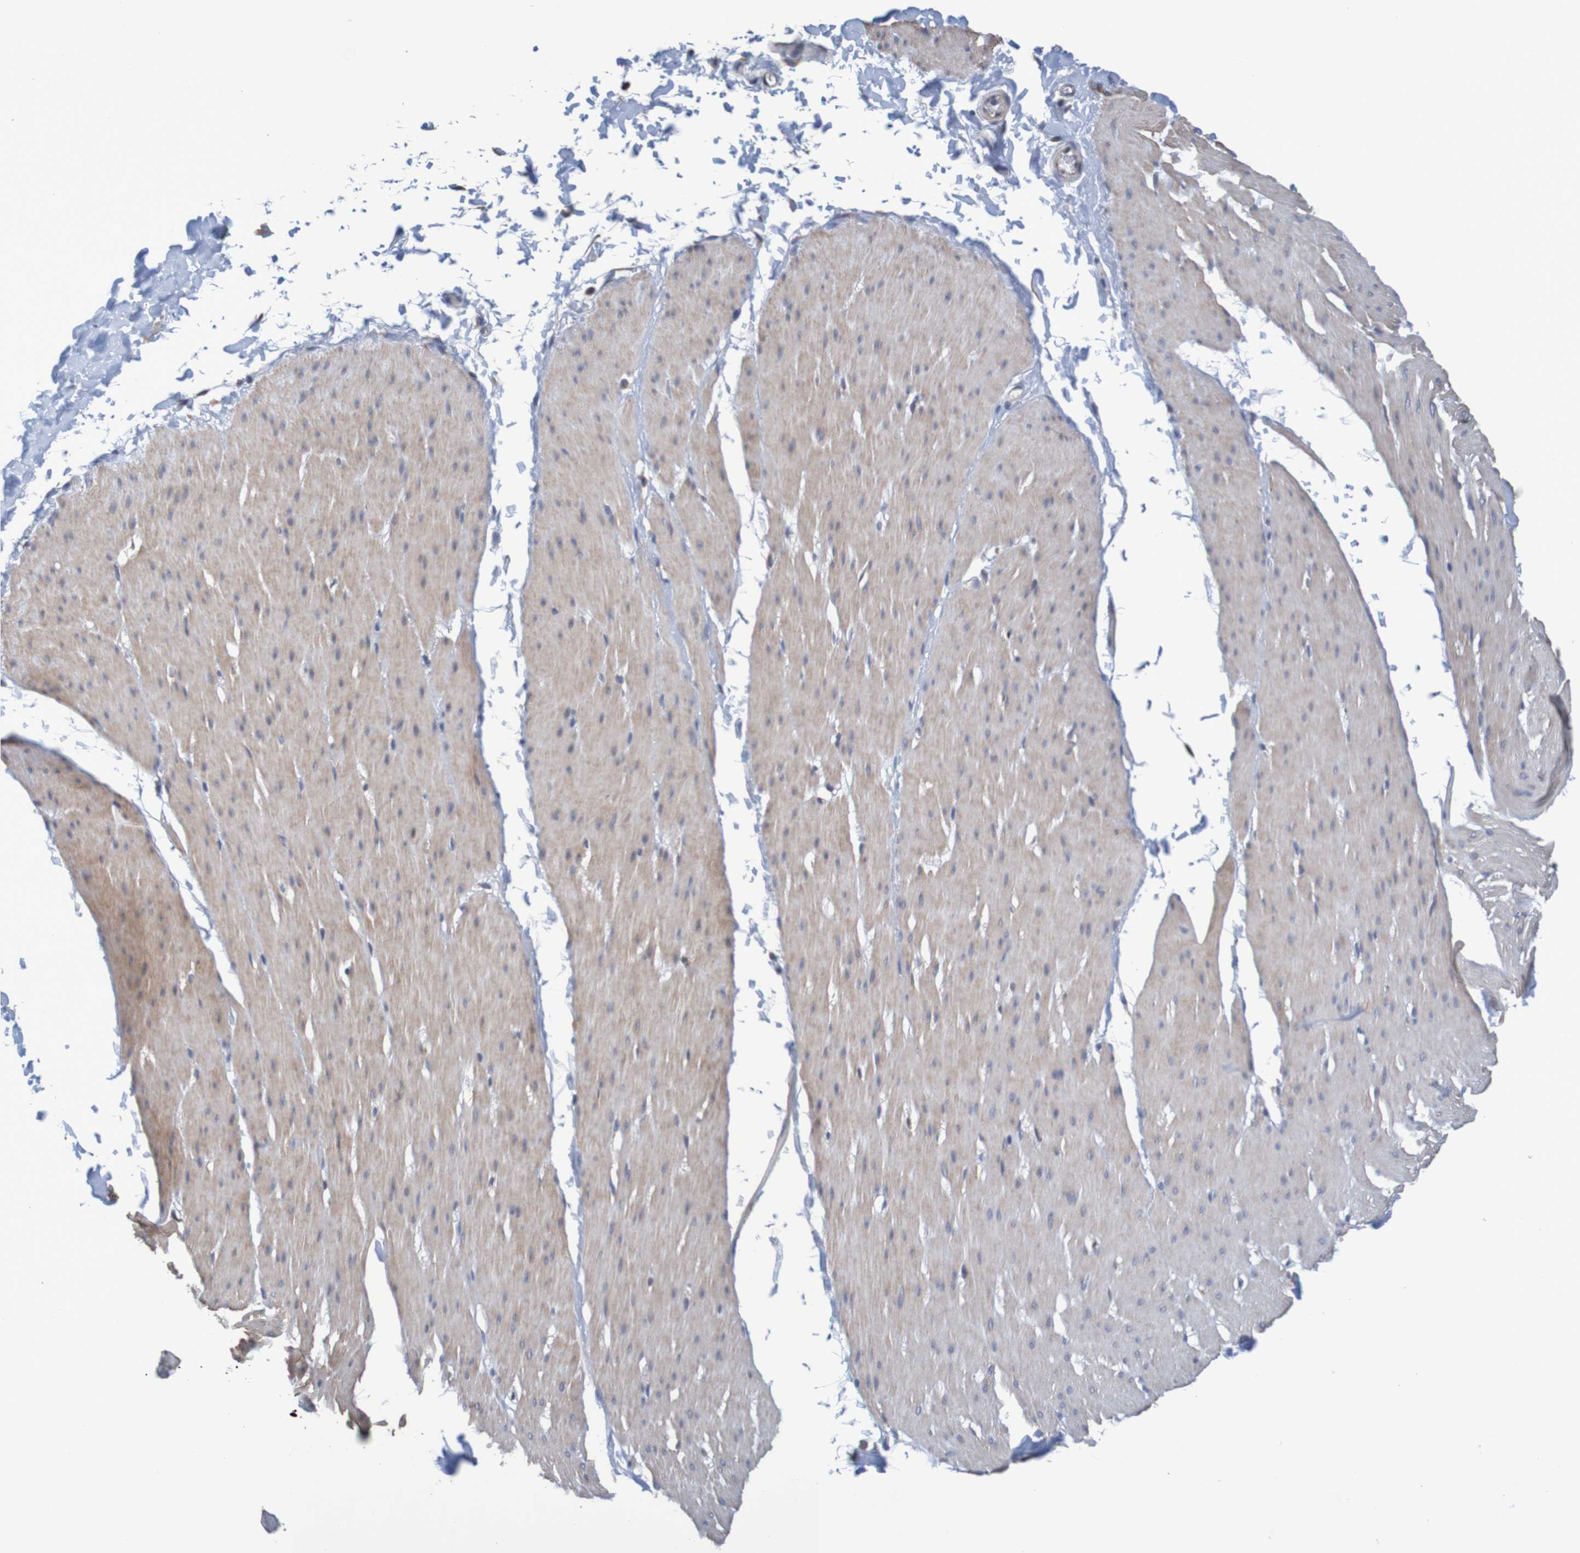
{"staining": {"intensity": "weak", "quantity": ">75%", "location": "cytoplasmic/membranous"}, "tissue": "smooth muscle", "cell_type": "Smooth muscle cells", "image_type": "normal", "snomed": [{"axis": "morphology", "description": "Normal tissue, NOS"}, {"axis": "topography", "description": "Smooth muscle"}, {"axis": "topography", "description": "Colon"}], "caption": "Smooth muscle cells reveal weak cytoplasmic/membranous positivity in approximately >75% of cells in unremarkable smooth muscle.", "gene": "CLDN18", "patient": {"sex": "male", "age": 67}}